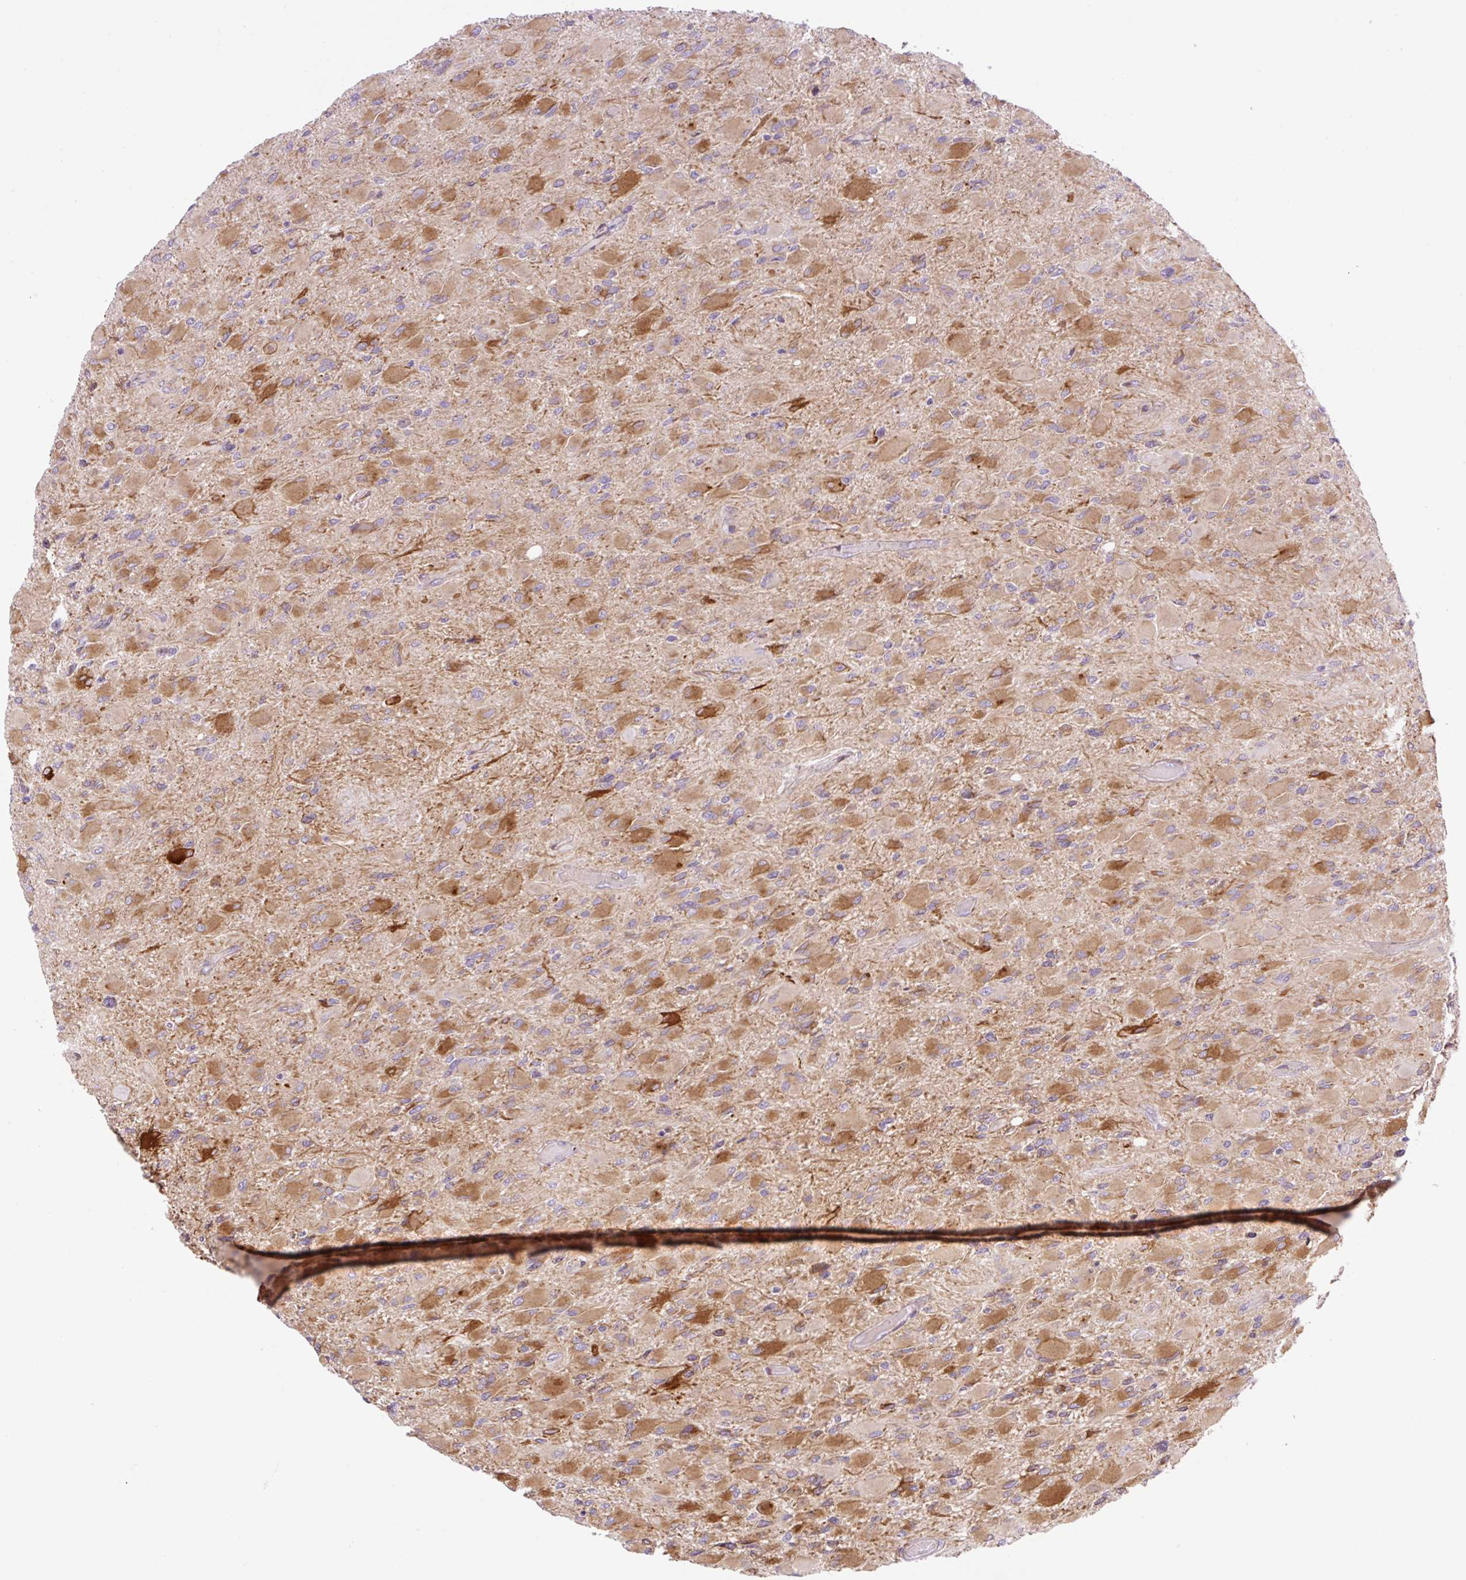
{"staining": {"intensity": "moderate", "quantity": "25%-75%", "location": "cytoplasmic/membranous"}, "tissue": "glioma", "cell_type": "Tumor cells", "image_type": "cancer", "snomed": [{"axis": "morphology", "description": "Glioma, malignant, High grade"}, {"axis": "topography", "description": "Cerebral cortex"}], "caption": "IHC micrograph of human malignant high-grade glioma stained for a protein (brown), which reveals medium levels of moderate cytoplasmic/membranous staining in approximately 25%-75% of tumor cells.", "gene": "RAB30", "patient": {"sex": "female", "age": 36}}